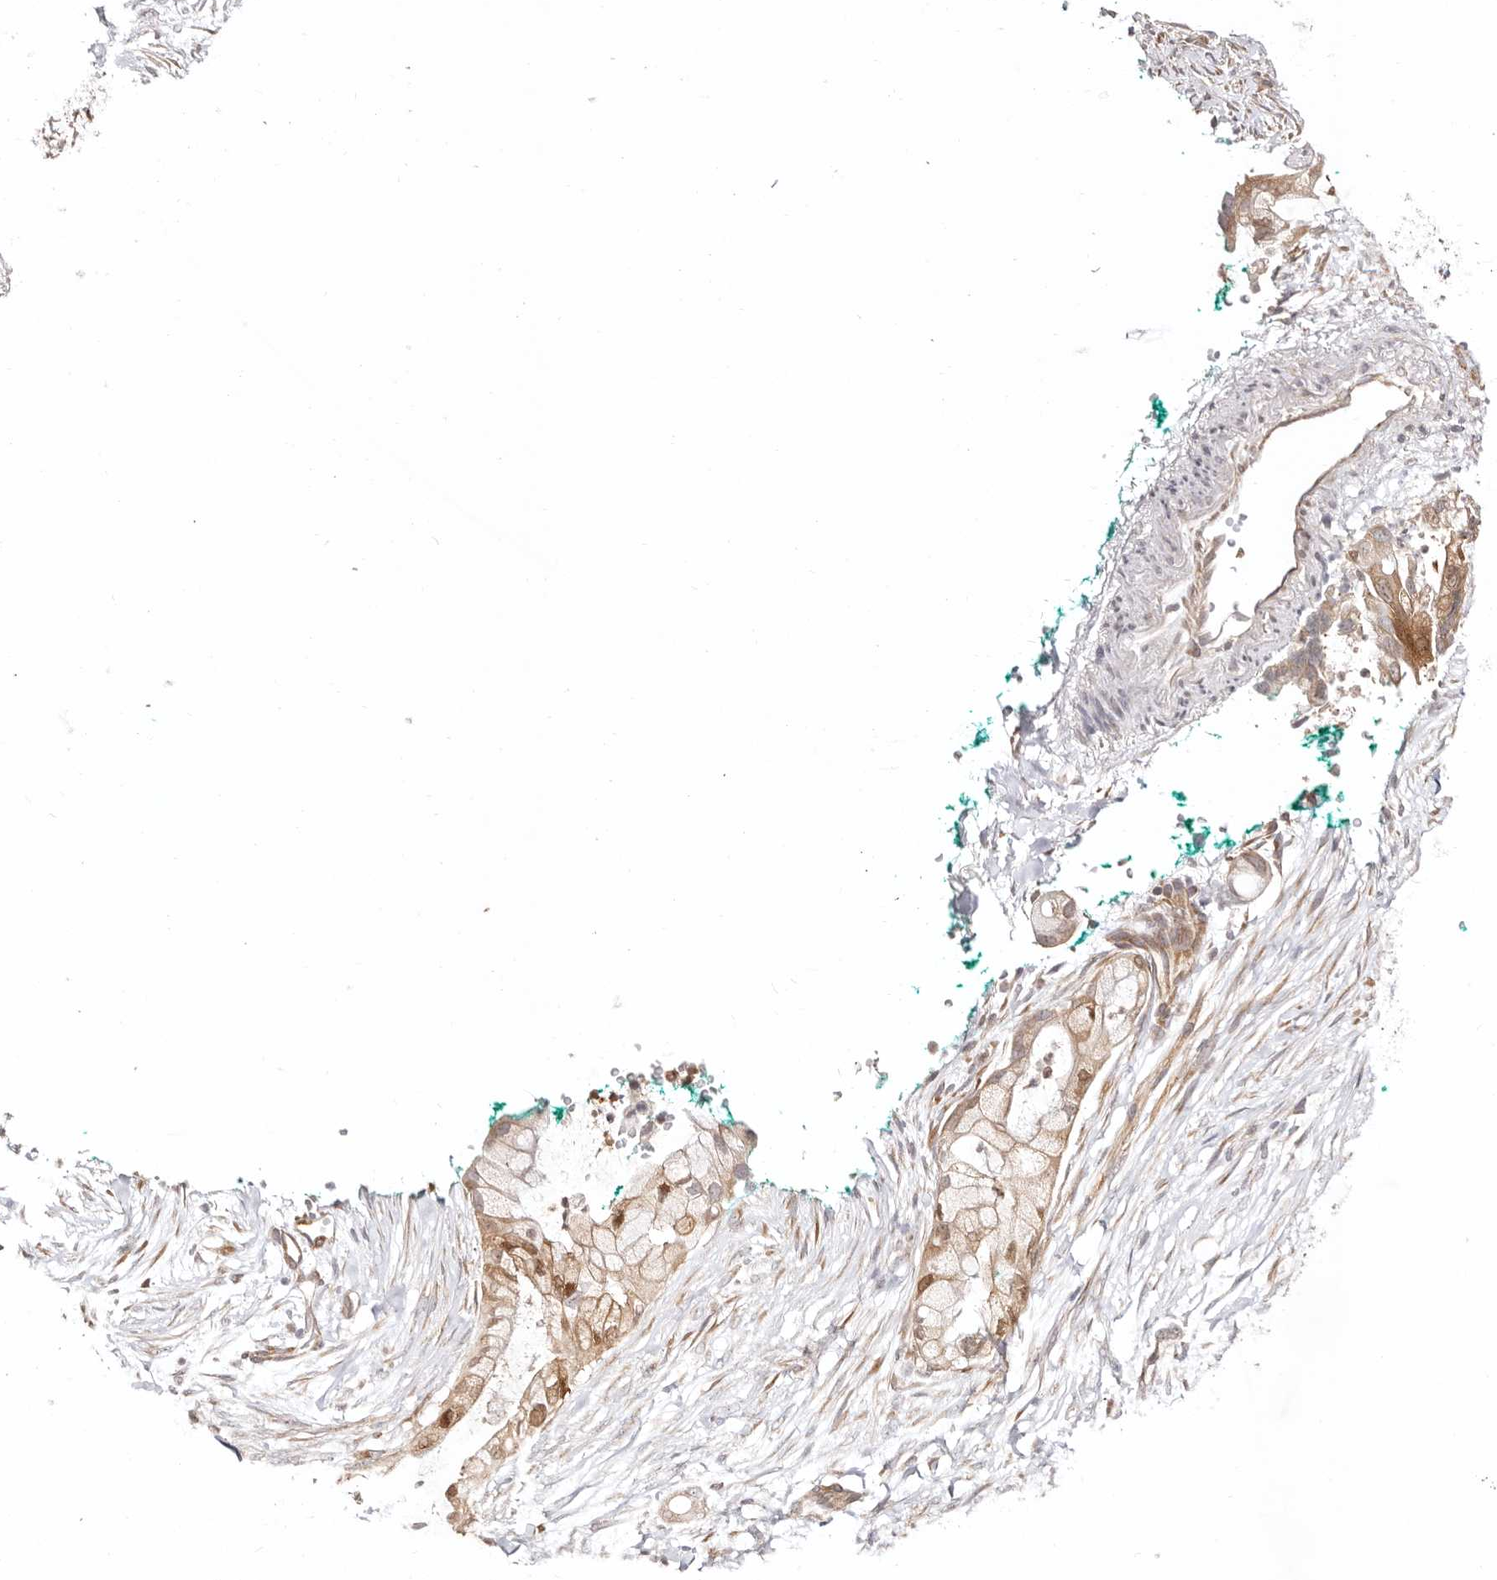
{"staining": {"intensity": "moderate", "quantity": ">75%", "location": "cytoplasmic/membranous,nuclear"}, "tissue": "pancreatic cancer", "cell_type": "Tumor cells", "image_type": "cancer", "snomed": [{"axis": "morphology", "description": "Adenocarcinoma, NOS"}, {"axis": "topography", "description": "Pancreas"}], "caption": "Pancreatic adenocarcinoma tissue shows moderate cytoplasmic/membranous and nuclear positivity in about >75% of tumor cells, visualized by immunohistochemistry.", "gene": "BCL2L15", "patient": {"sex": "male", "age": 53}}